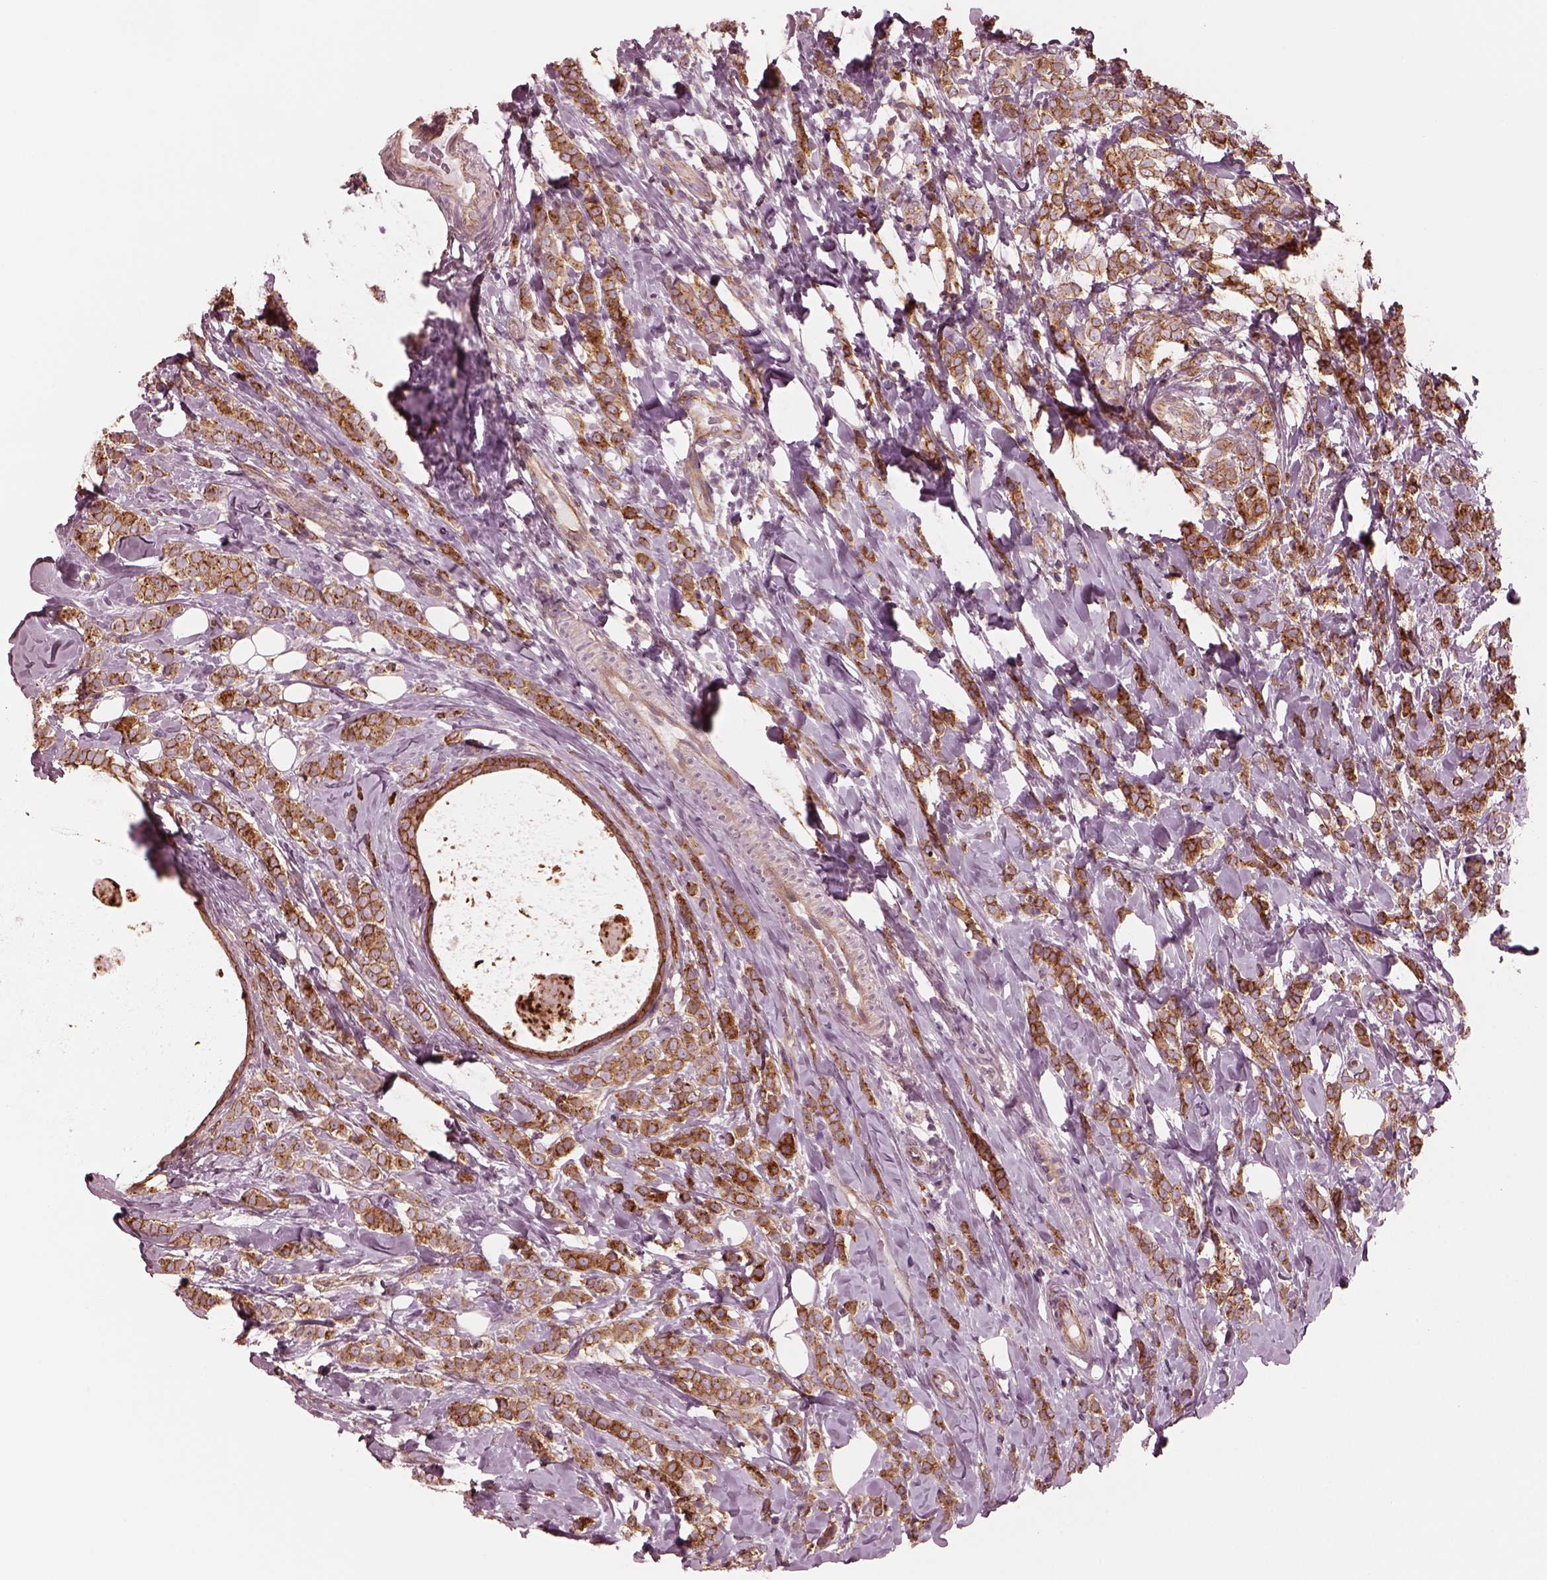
{"staining": {"intensity": "strong", "quantity": ">75%", "location": "cytoplasmic/membranous"}, "tissue": "breast cancer", "cell_type": "Tumor cells", "image_type": "cancer", "snomed": [{"axis": "morphology", "description": "Lobular carcinoma"}, {"axis": "topography", "description": "Breast"}], "caption": "This image exhibits breast lobular carcinoma stained with immunohistochemistry to label a protein in brown. The cytoplasmic/membranous of tumor cells show strong positivity for the protein. Nuclei are counter-stained blue.", "gene": "ELAPOR1", "patient": {"sex": "female", "age": 49}}